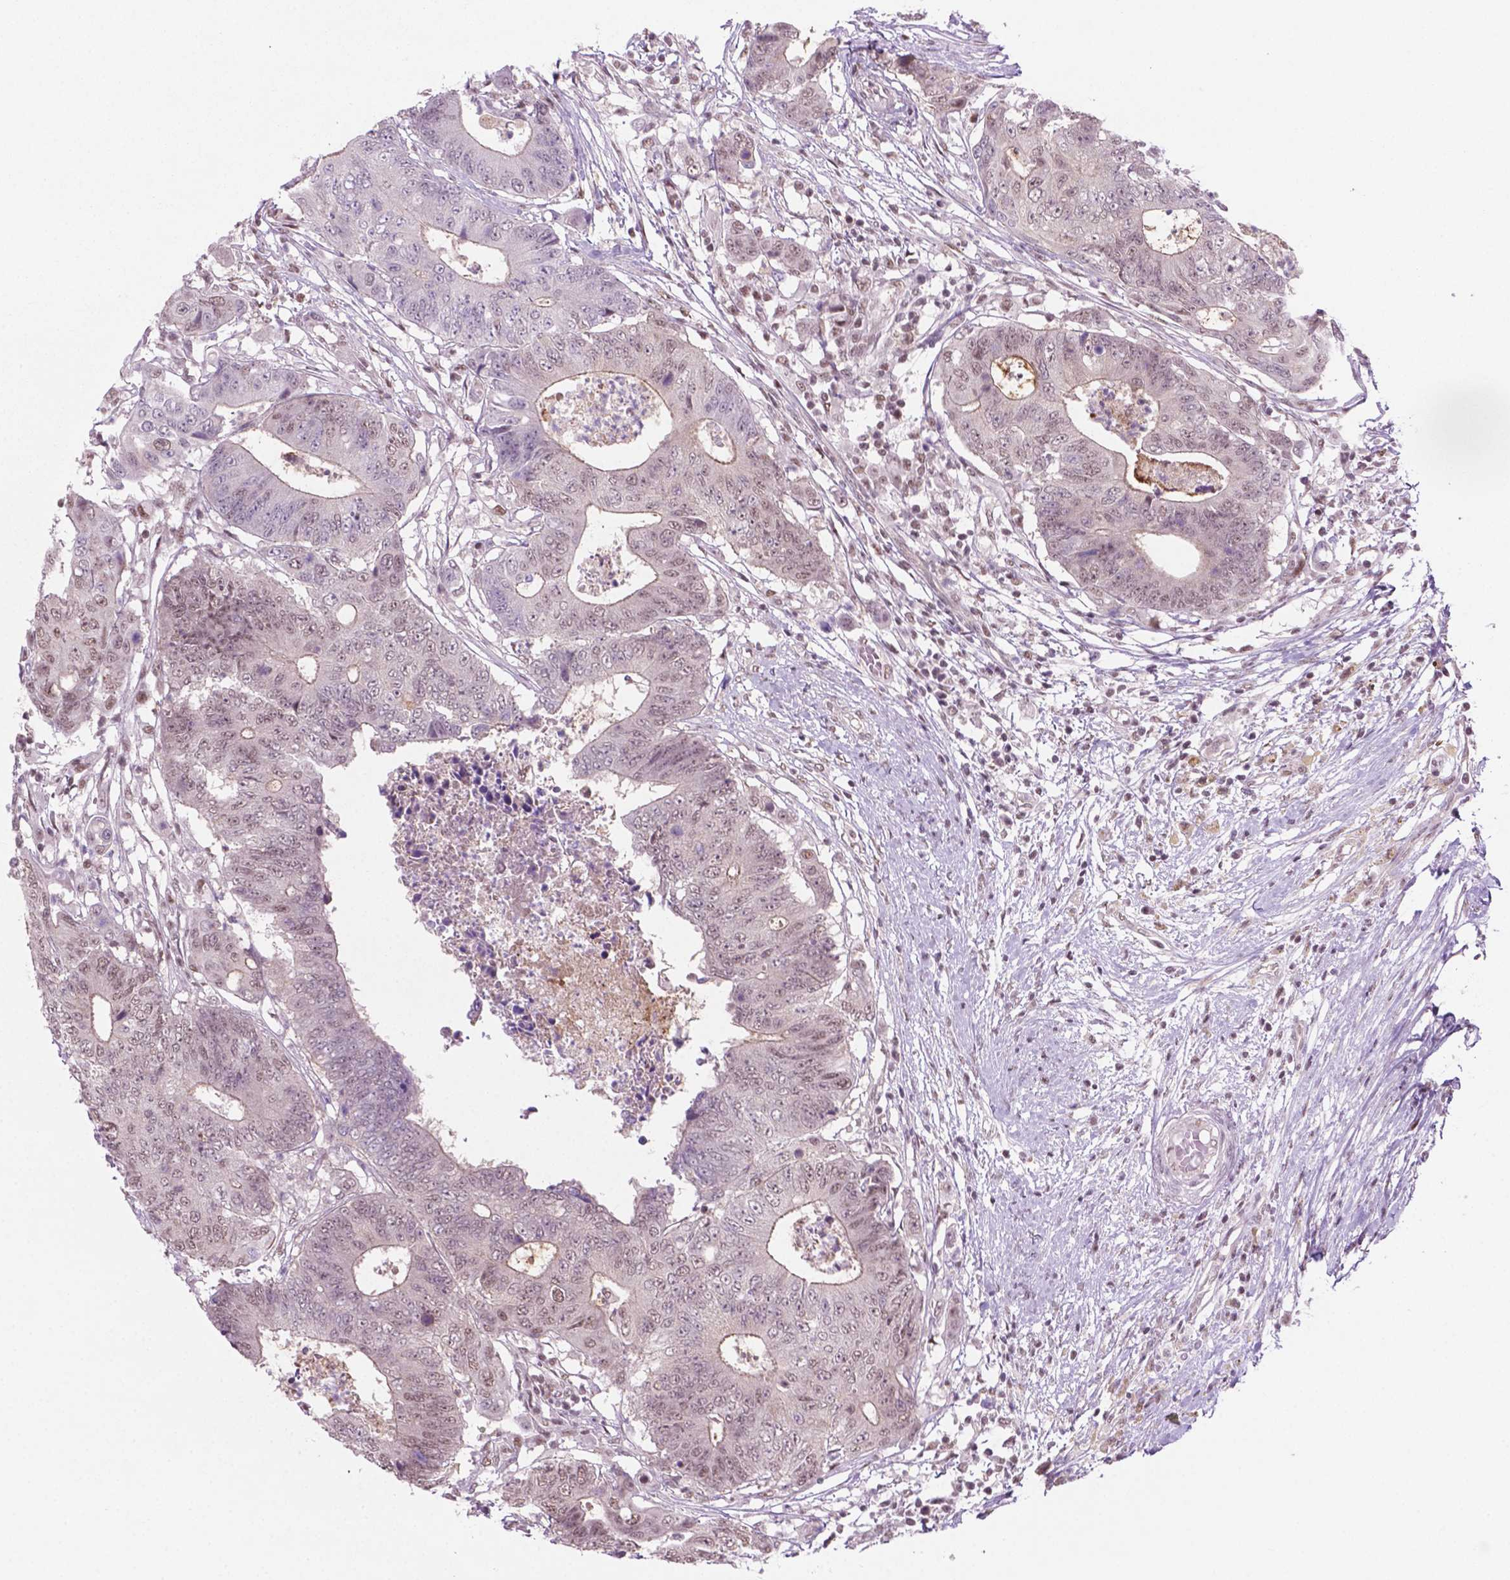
{"staining": {"intensity": "weak", "quantity": ">75%", "location": "cytoplasmic/membranous,nuclear"}, "tissue": "colorectal cancer", "cell_type": "Tumor cells", "image_type": "cancer", "snomed": [{"axis": "morphology", "description": "Adenocarcinoma, NOS"}, {"axis": "topography", "description": "Colon"}], "caption": "DAB immunohistochemical staining of human colorectal cancer shows weak cytoplasmic/membranous and nuclear protein expression in approximately >75% of tumor cells.", "gene": "PHAX", "patient": {"sex": "female", "age": 48}}